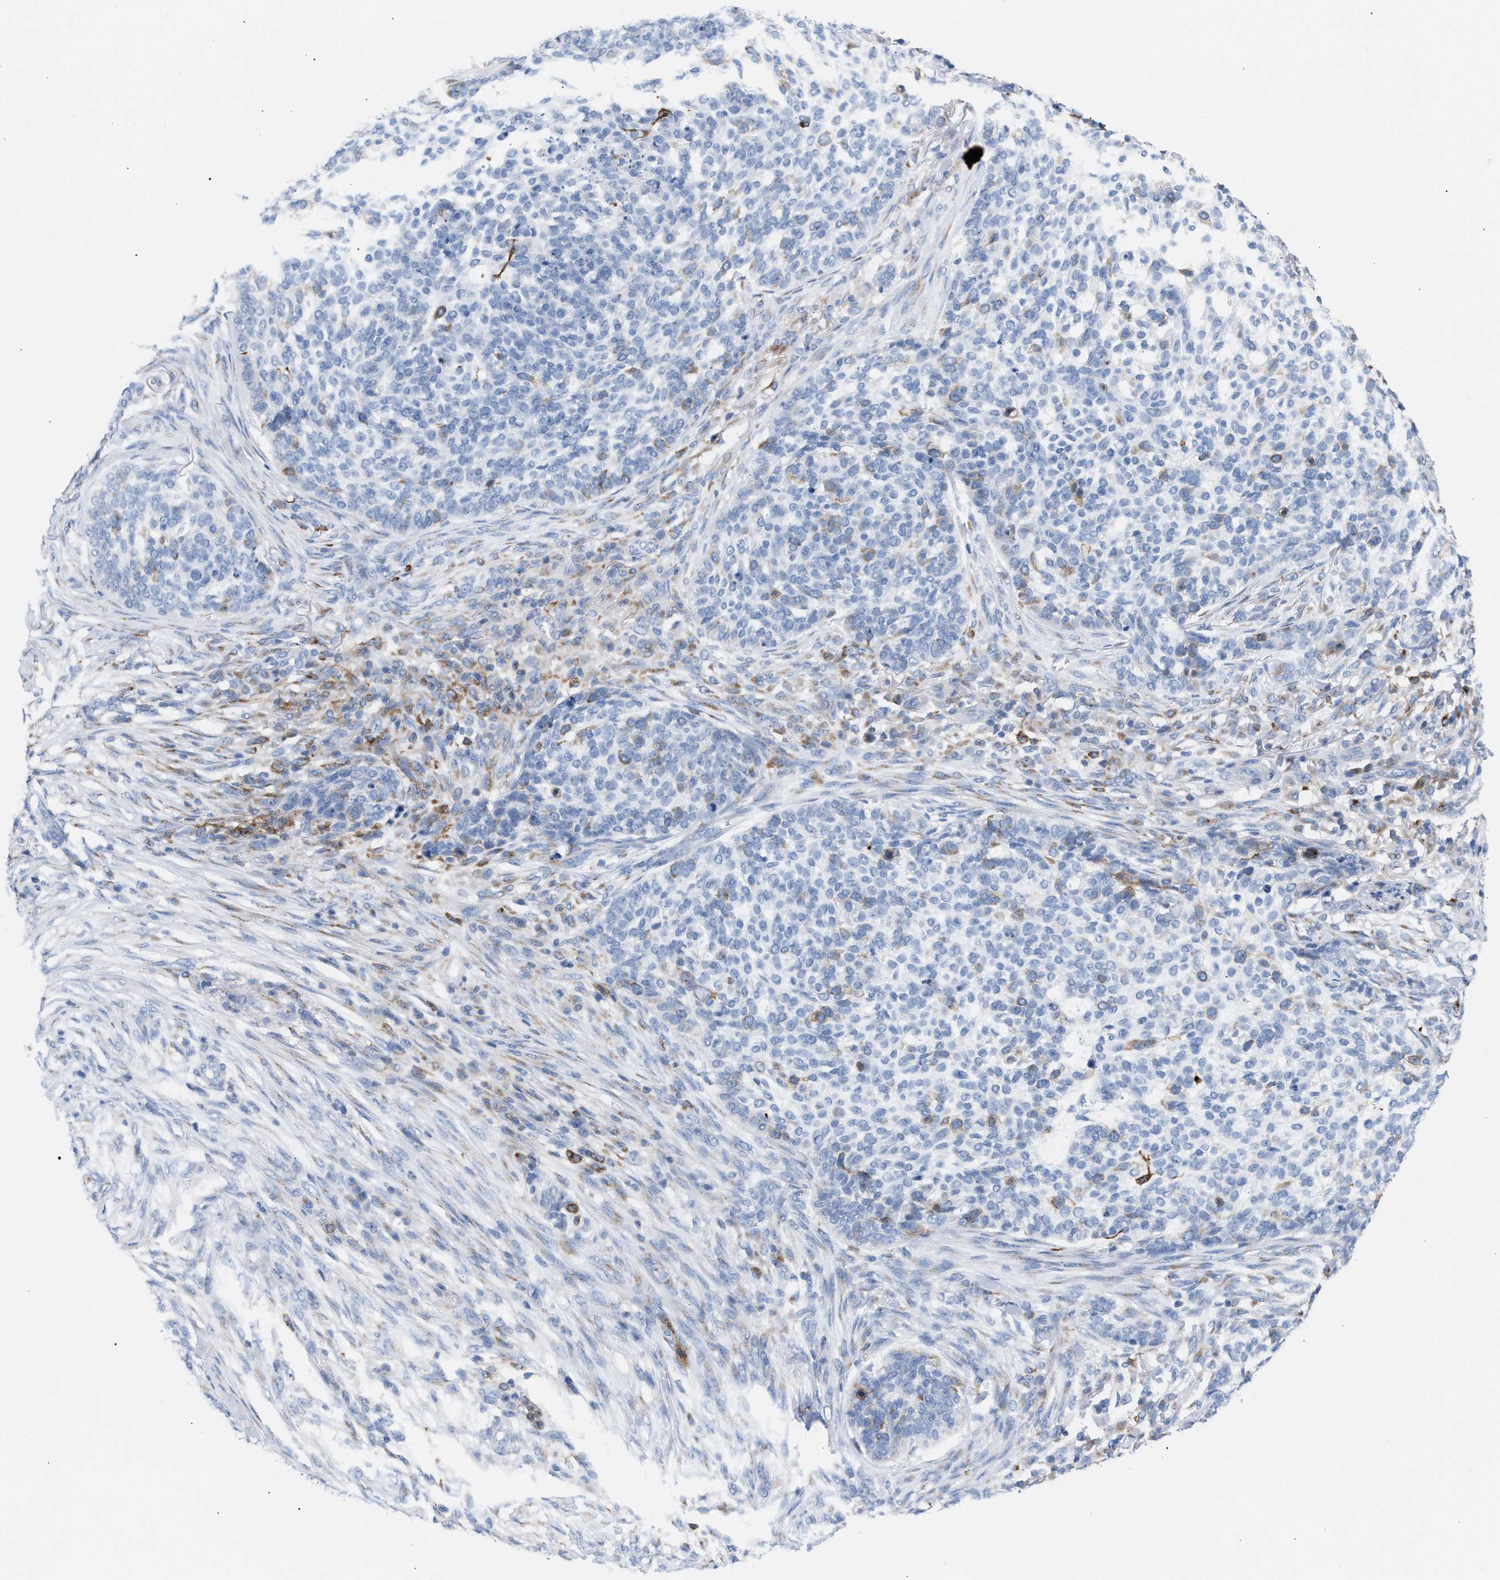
{"staining": {"intensity": "weak", "quantity": "<25%", "location": "cytoplasmic/membranous"}, "tissue": "skin cancer", "cell_type": "Tumor cells", "image_type": "cancer", "snomed": [{"axis": "morphology", "description": "Basal cell carcinoma"}, {"axis": "topography", "description": "Skin"}], "caption": "A histopathology image of human basal cell carcinoma (skin) is negative for staining in tumor cells.", "gene": "TACC3", "patient": {"sex": "female", "age": 64}}